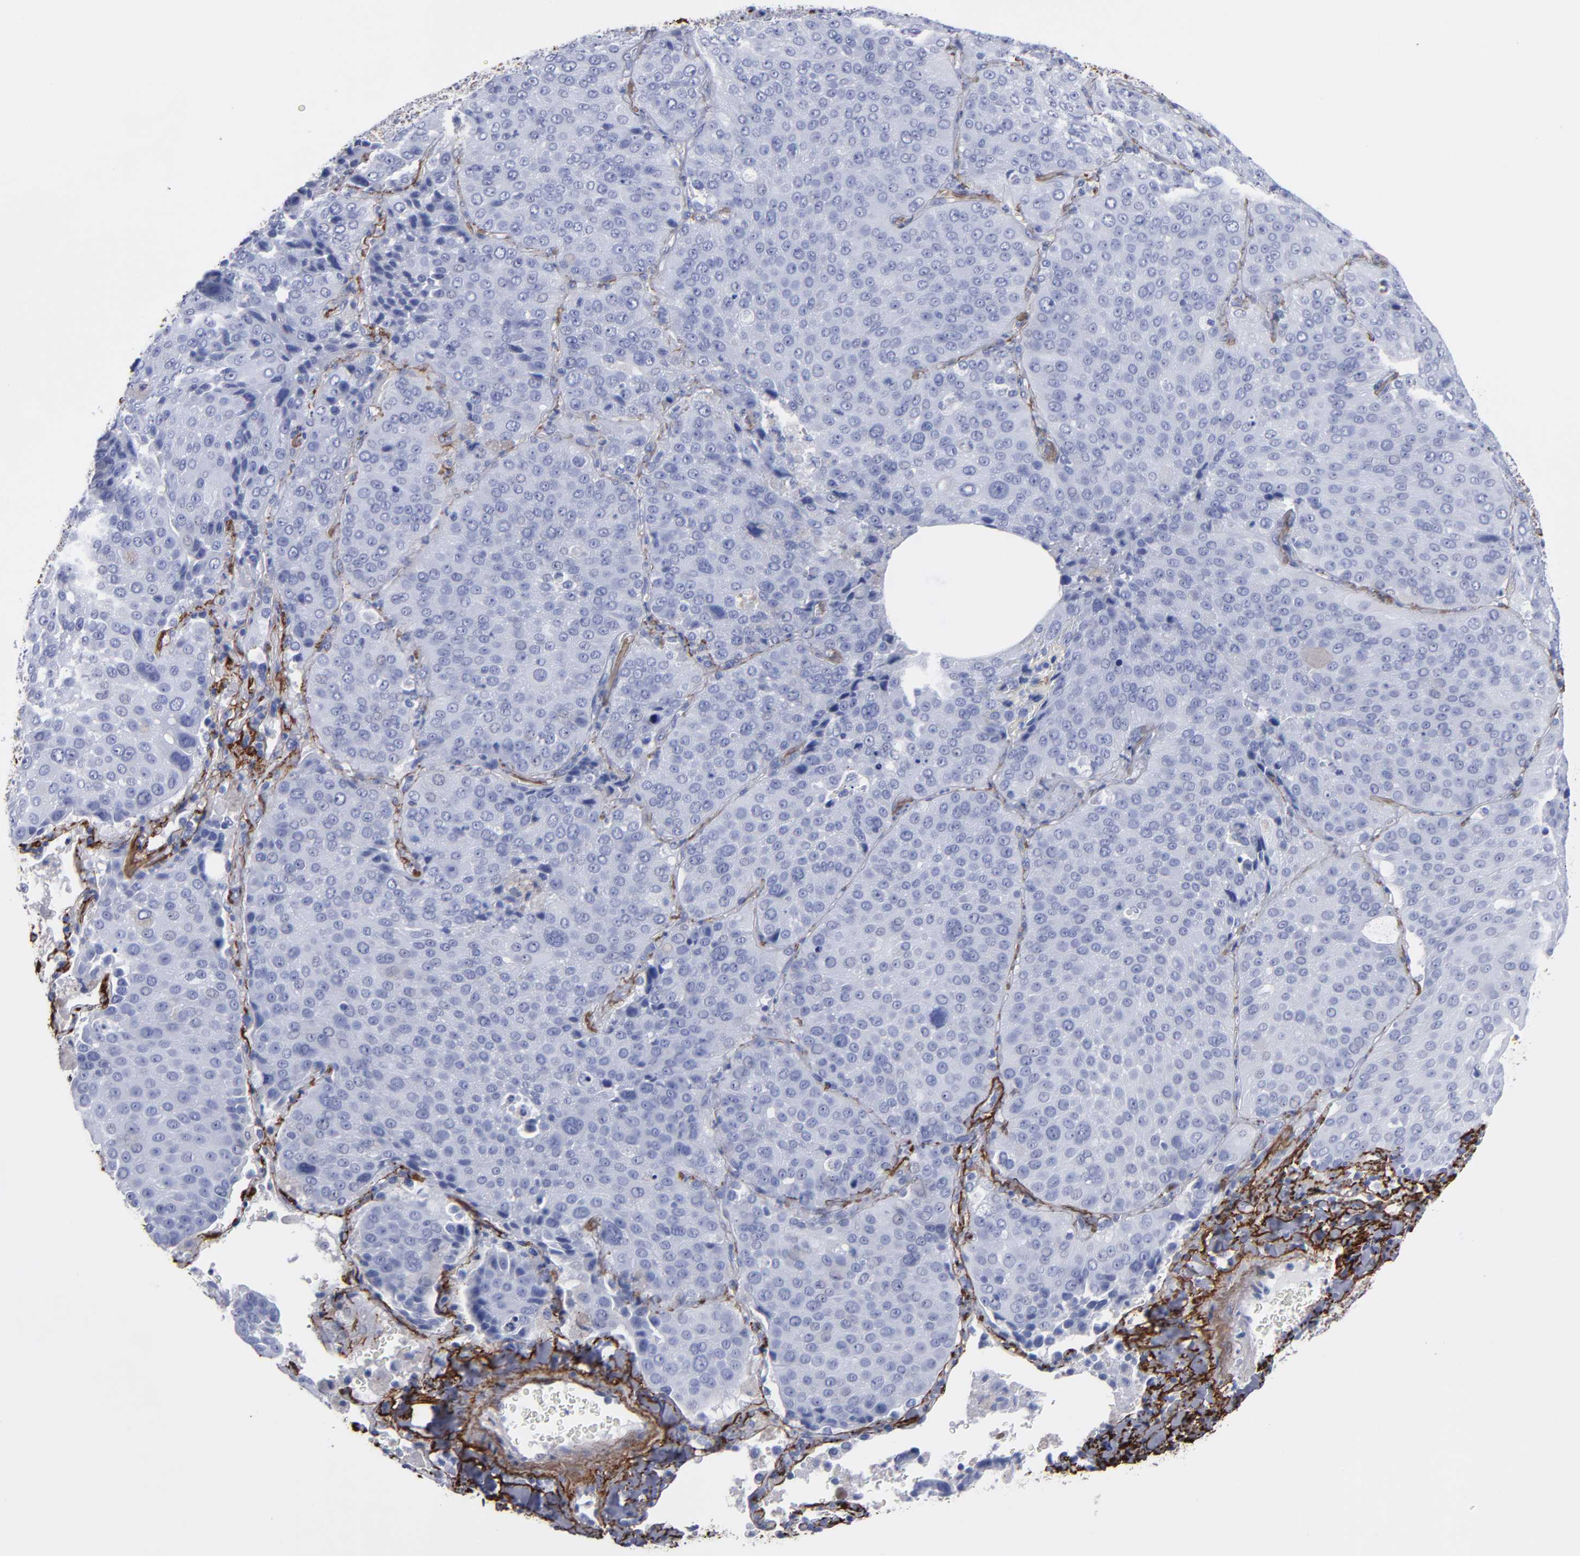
{"staining": {"intensity": "negative", "quantity": "none", "location": "none"}, "tissue": "lung cancer", "cell_type": "Tumor cells", "image_type": "cancer", "snomed": [{"axis": "morphology", "description": "Squamous cell carcinoma, NOS"}, {"axis": "topography", "description": "Lung"}], "caption": "This is a image of immunohistochemistry staining of lung cancer (squamous cell carcinoma), which shows no positivity in tumor cells.", "gene": "EMILIN1", "patient": {"sex": "male", "age": 54}}